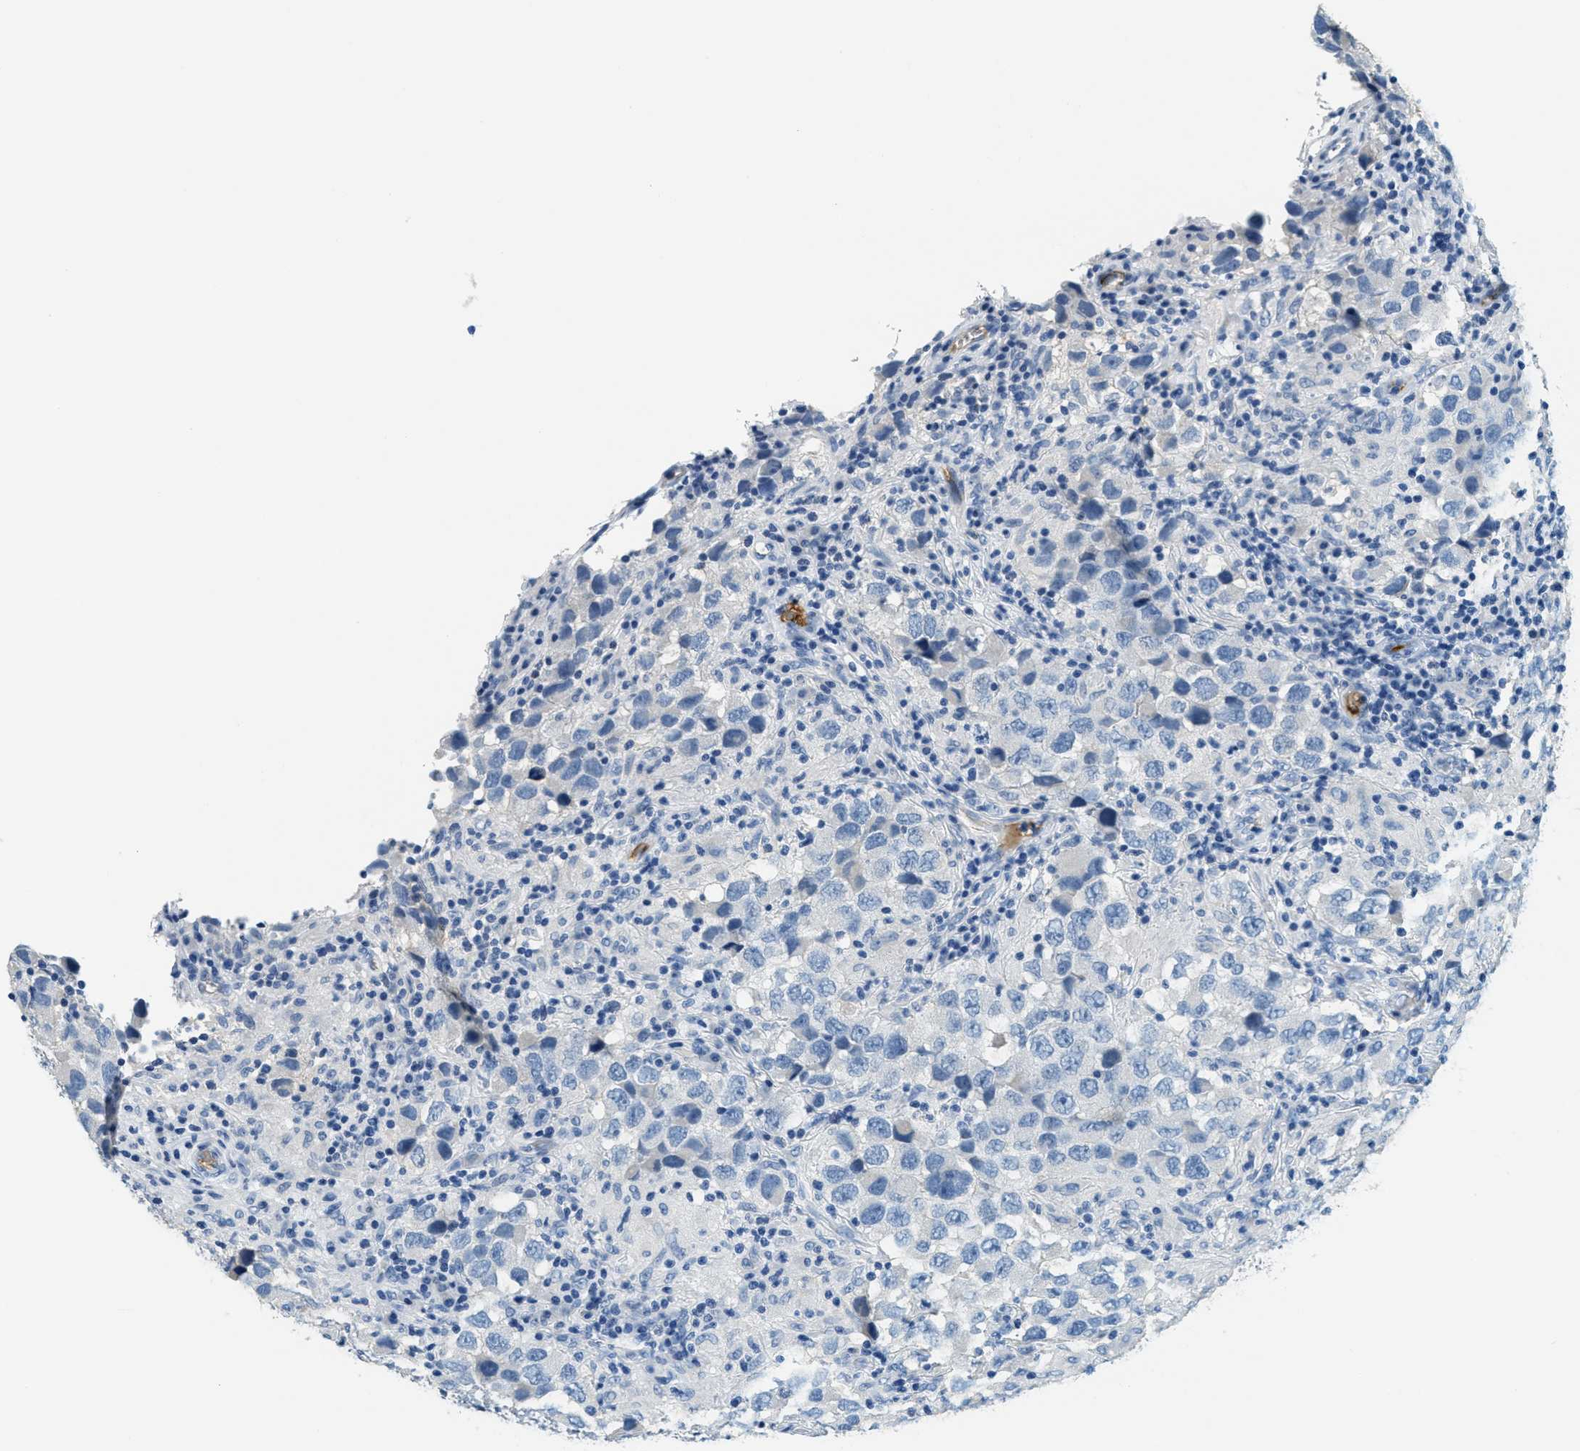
{"staining": {"intensity": "negative", "quantity": "none", "location": "none"}, "tissue": "testis cancer", "cell_type": "Tumor cells", "image_type": "cancer", "snomed": [{"axis": "morphology", "description": "Carcinoma, Embryonal, NOS"}, {"axis": "topography", "description": "Testis"}], "caption": "Immunohistochemical staining of human testis cancer reveals no significant expression in tumor cells.", "gene": "A2M", "patient": {"sex": "male", "age": 21}}